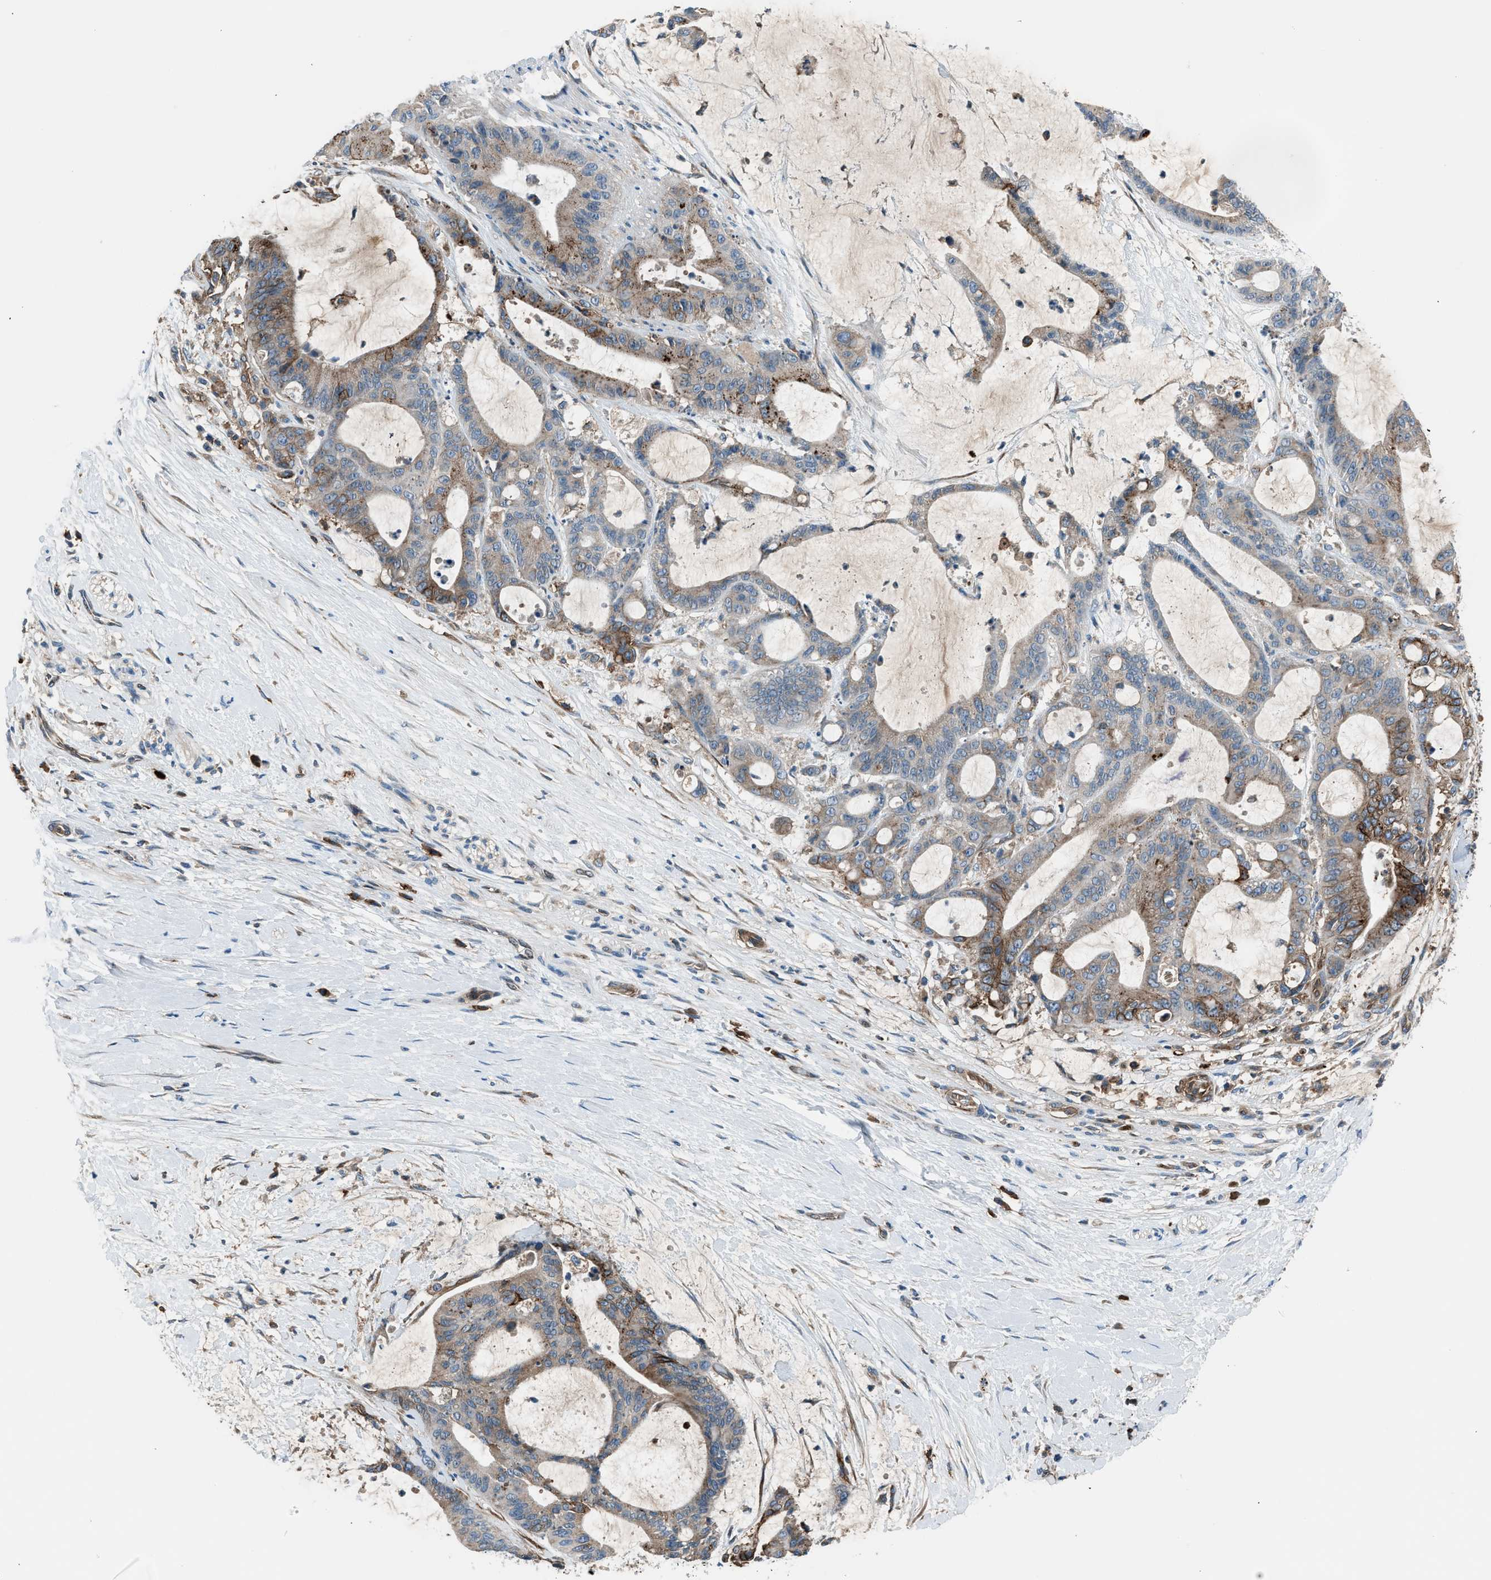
{"staining": {"intensity": "moderate", "quantity": "25%-75%", "location": "cytoplasmic/membranous"}, "tissue": "liver cancer", "cell_type": "Tumor cells", "image_type": "cancer", "snomed": [{"axis": "morphology", "description": "Cholangiocarcinoma"}, {"axis": "topography", "description": "Liver"}], "caption": "Human liver cancer (cholangiocarcinoma) stained for a protein (brown) demonstrates moderate cytoplasmic/membranous positive expression in approximately 25%-75% of tumor cells.", "gene": "LMBR1", "patient": {"sex": "female", "age": 73}}